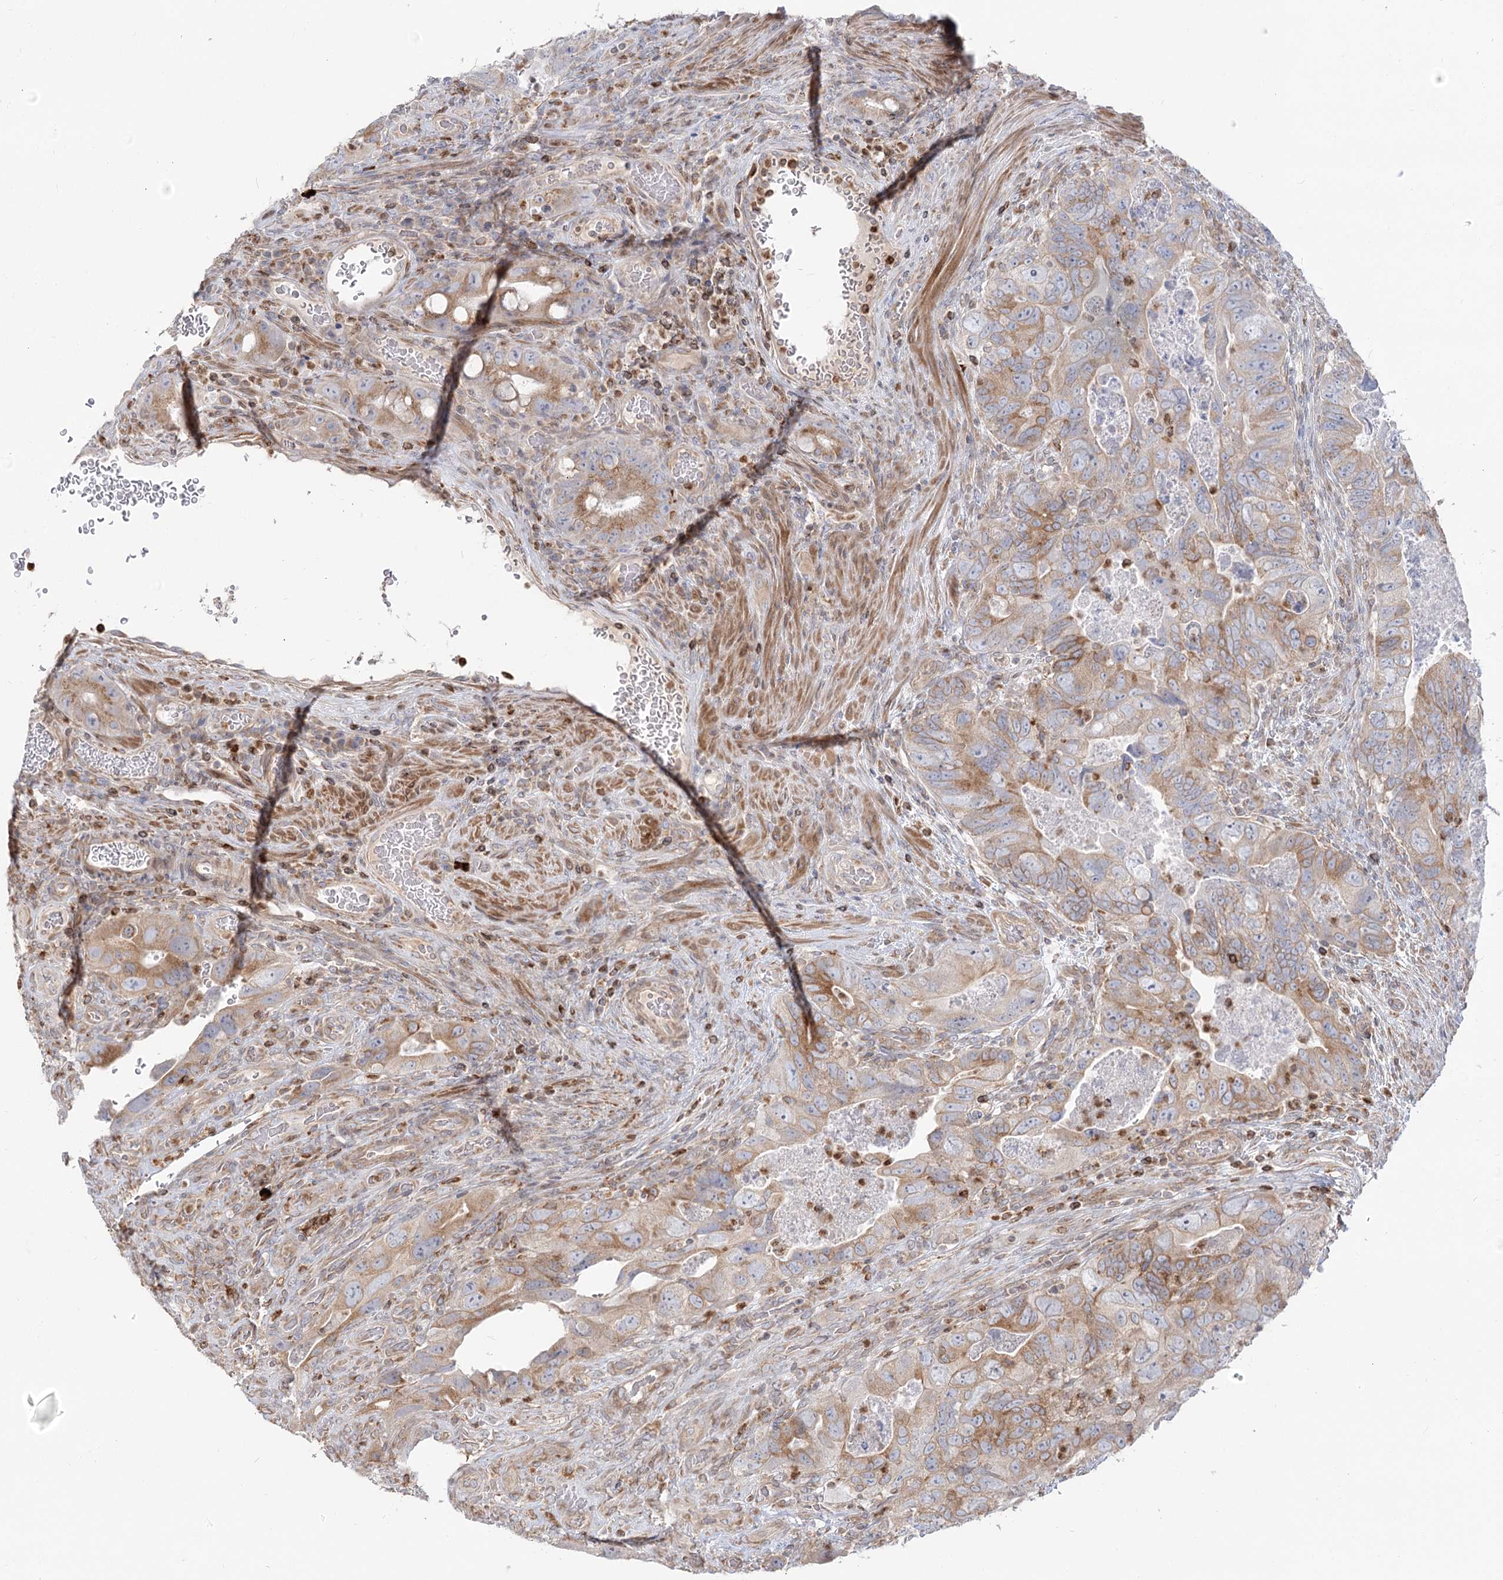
{"staining": {"intensity": "moderate", "quantity": "25%-75%", "location": "cytoplasmic/membranous"}, "tissue": "colorectal cancer", "cell_type": "Tumor cells", "image_type": "cancer", "snomed": [{"axis": "morphology", "description": "Adenocarcinoma, NOS"}, {"axis": "topography", "description": "Rectum"}], "caption": "About 25%-75% of tumor cells in colorectal cancer (adenocarcinoma) demonstrate moderate cytoplasmic/membranous protein staining as visualized by brown immunohistochemical staining.", "gene": "MTMR3", "patient": {"sex": "male", "age": 63}}